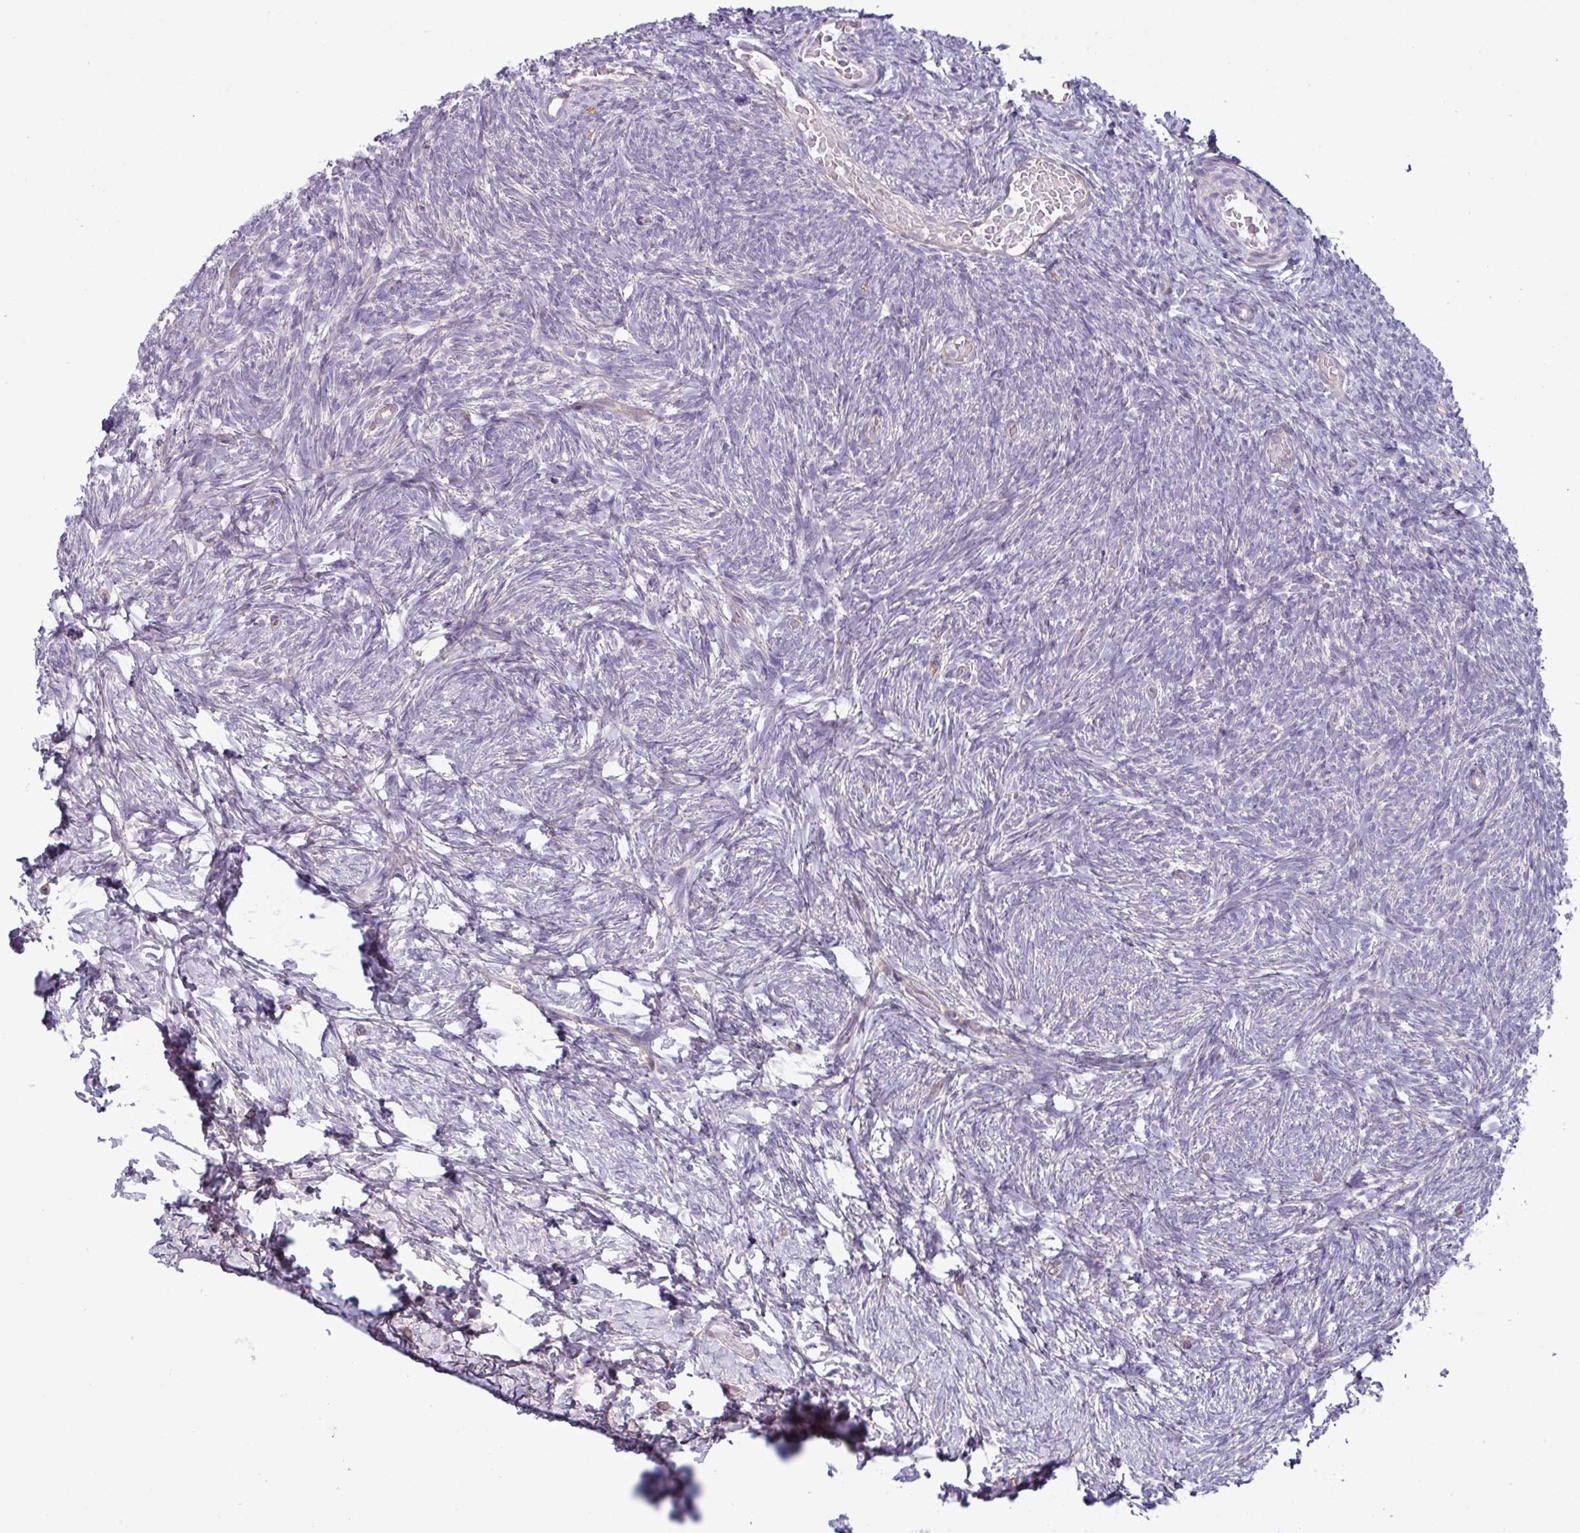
{"staining": {"intensity": "negative", "quantity": "none", "location": "none"}, "tissue": "ovary", "cell_type": "Ovarian stroma cells", "image_type": "normal", "snomed": [{"axis": "morphology", "description": "Normal tissue, NOS"}, {"axis": "topography", "description": "Ovary"}], "caption": "Immunohistochemistry (IHC) photomicrograph of benign human ovary stained for a protein (brown), which shows no expression in ovarian stroma cells.", "gene": "KIRREL3", "patient": {"sex": "female", "age": 39}}